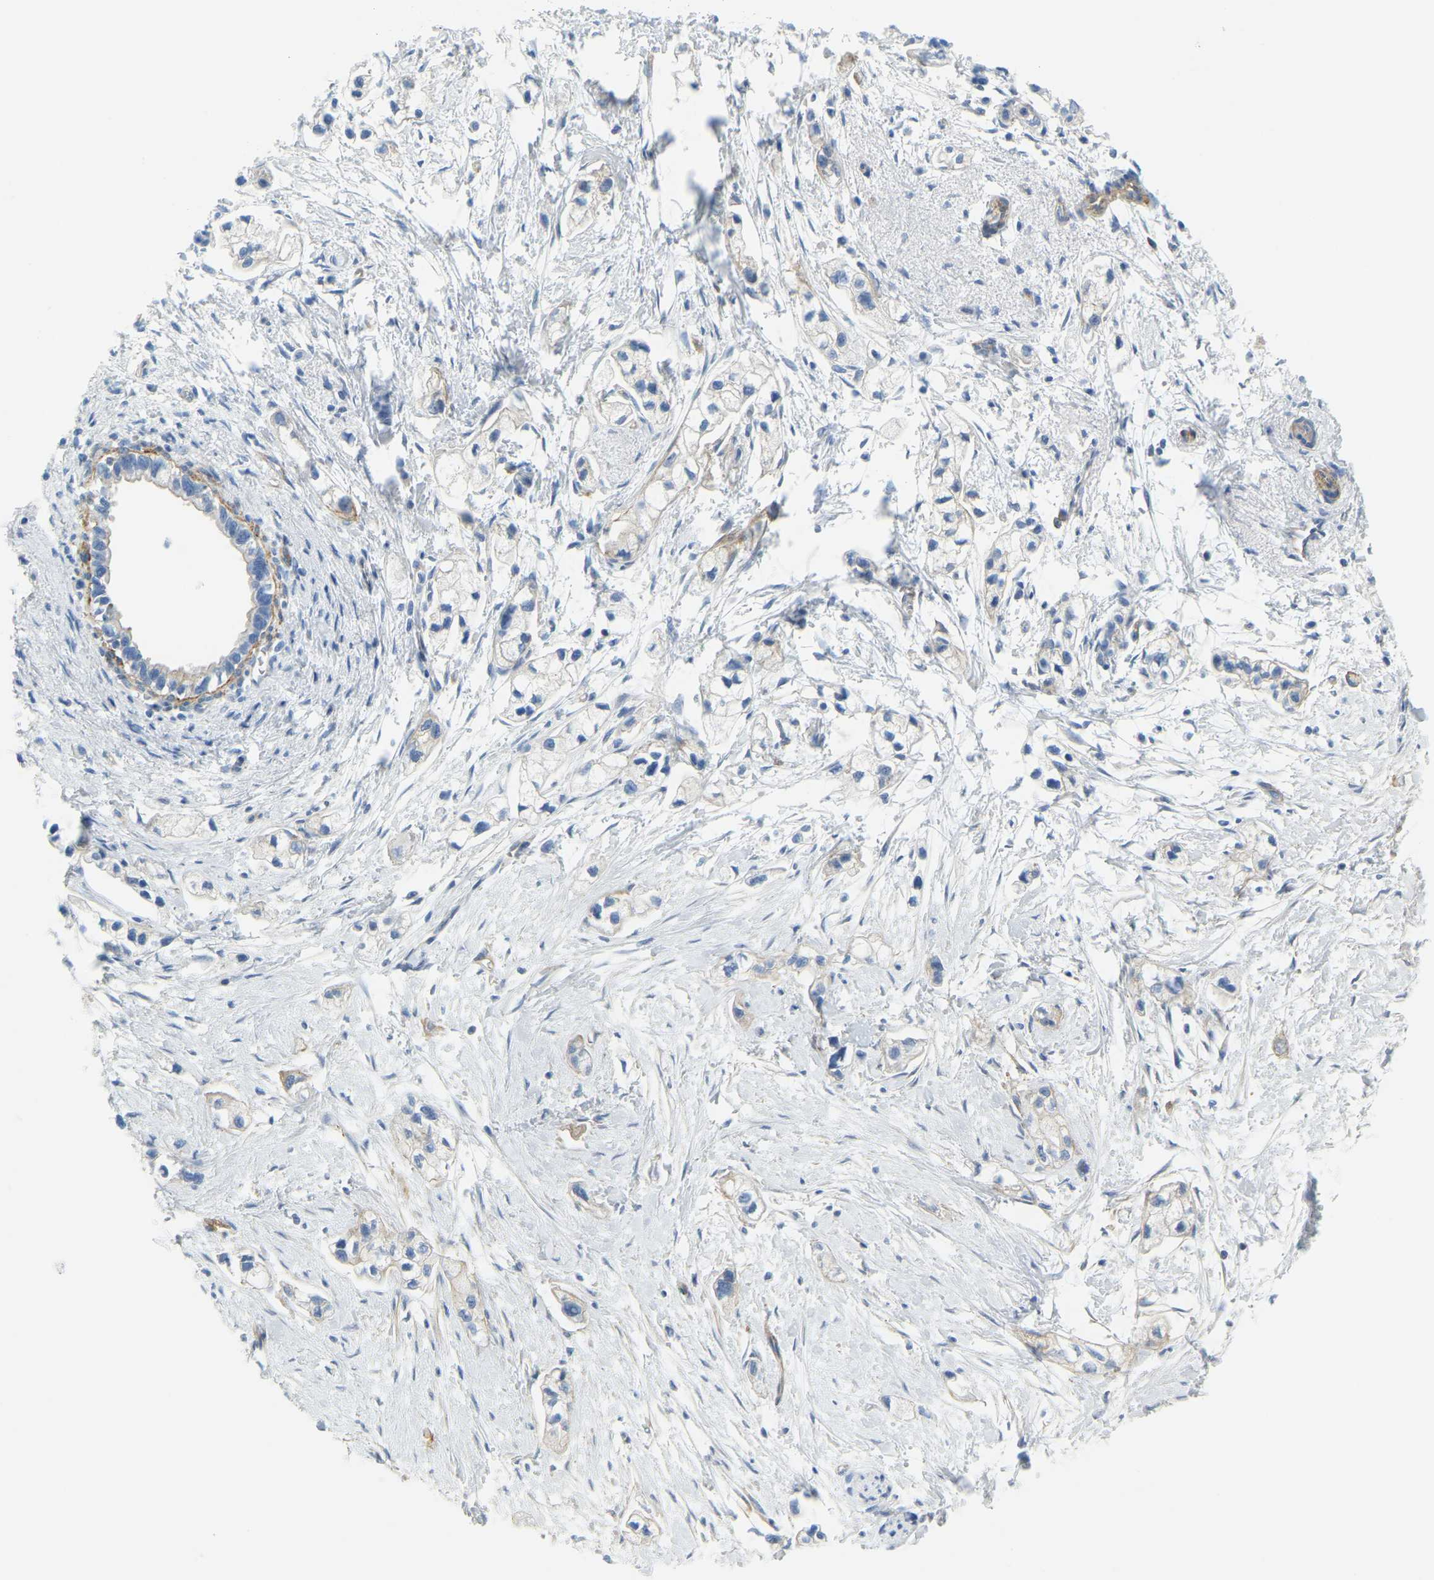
{"staining": {"intensity": "negative", "quantity": "none", "location": "none"}, "tissue": "pancreatic cancer", "cell_type": "Tumor cells", "image_type": "cancer", "snomed": [{"axis": "morphology", "description": "Adenocarcinoma, NOS"}, {"axis": "topography", "description": "Pancreas"}], "caption": "A photomicrograph of pancreatic adenocarcinoma stained for a protein exhibits no brown staining in tumor cells.", "gene": "MYL3", "patient": {"sex": "male", "age": 74}}